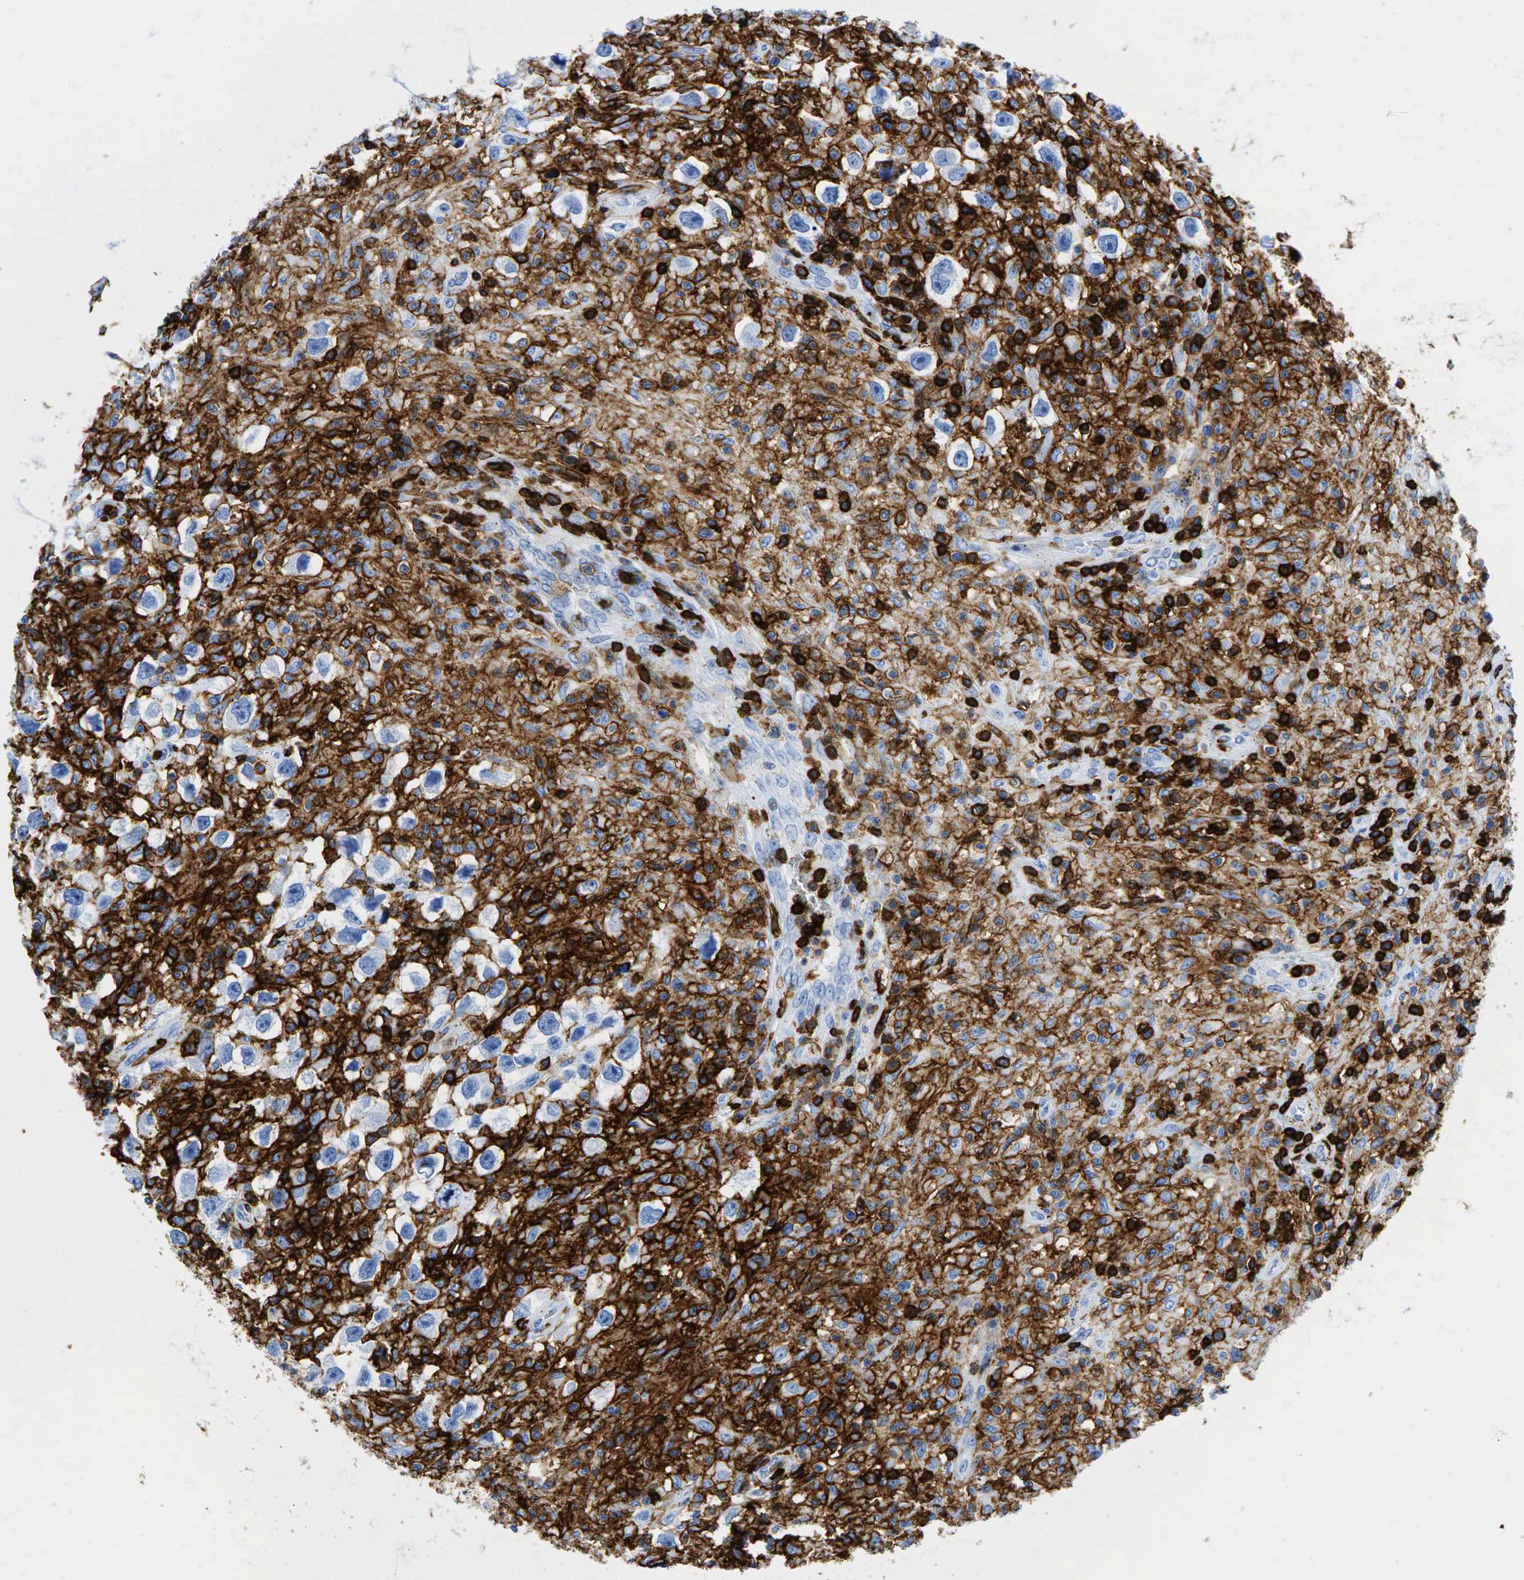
{"staining": {"intensity": "negative", "quantity": "none", "location": "none"}, "tissue": "testis cancer", "cell_type": "Tumor cells", "image_type": "cancer", "snomed": [{"axis": "morphology", "description": "Seminoma, NOS"}, {"axis": "topography", "description": "Testis"}], "caption": "Immunohistochemistry of human testis seminoma reveals no staining in tumor cells. (Stains: DAB (3,3'-diaminobenzidine) IHC with hematoxylin counter stain, Microscopy: brightfield microscopy at high magnification).", "gene": "PTPRC", "patient": {"sex": "male", "age": 34}}